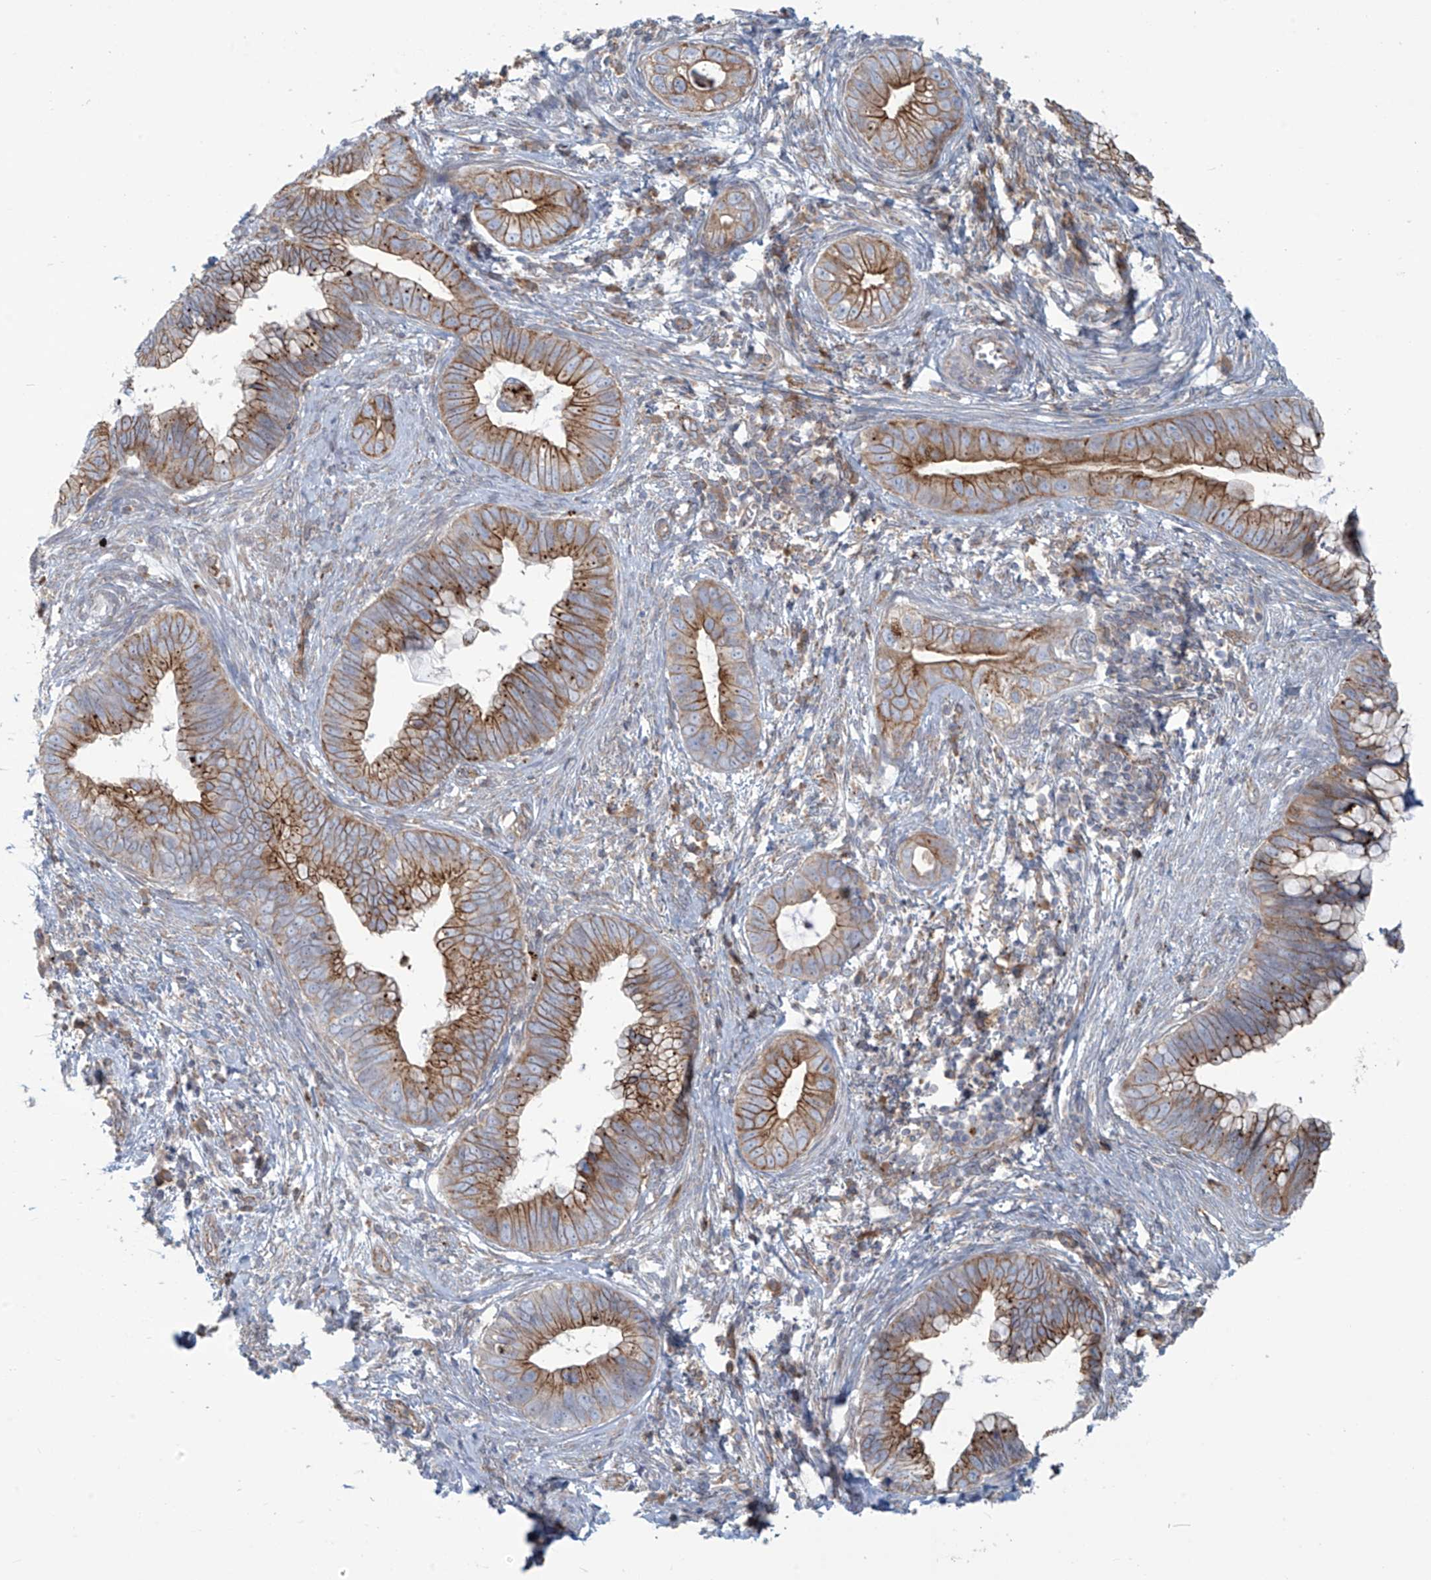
{"staining": {"intensity": "moderate", "quantity": ">75%", "location": "cytoplasmic/membranous"}, "tissue": "cervical cancer", "cell_type": "Tumor cells", "image_type": "cancer", "snomed": [{"axis": "morphology", "description": "Adenocarcinoma, NOS"}, {"axis": "topography", "description": "Cervix"}], "caption": "A medium amount of moderate cytoplasmic/membranous staining is present in about >75% of tumor cells in adenocarcinoma (cervical) tissue. The staining was performed using DAB, with brown indicating positive protein expression. Nuclei are stained blue with hematoxylin.", "gene": "LZTS3", "patient": {"sex": "female", "age": 44}}